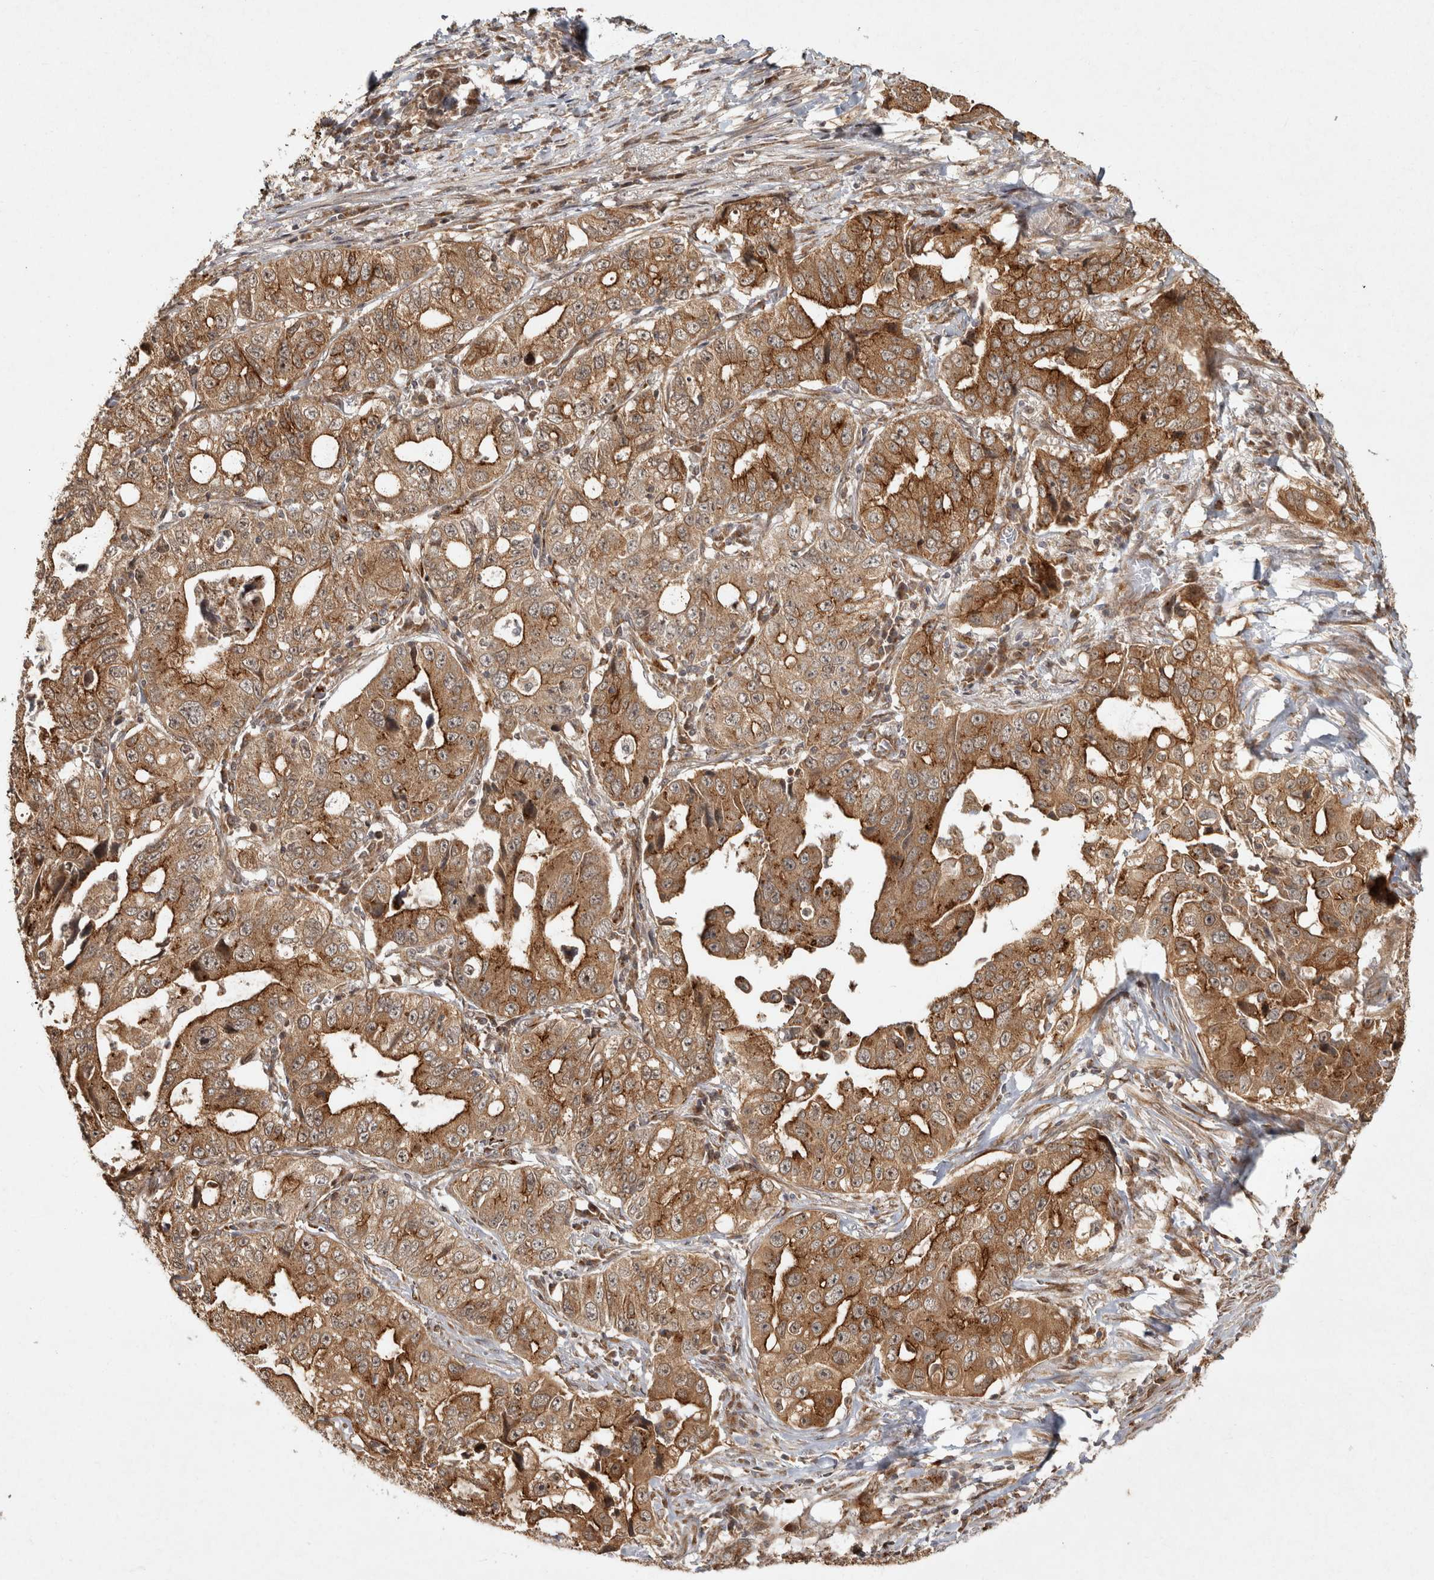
{"staining": {"intensity": "moderate", "quantity": ">75%", "location": "cytoplasmic/membranous"}, "tissue": "lung cancer", "cell_type": "Tumor cells", "image_type": "cancer", "snomed": [{"axis": "morphology", "description": "Adenocarcinoma, NOS"}, {"axis": "topography", "description": "Lung"}], "caption": "An immunohistochemistry (IHC) micrograph of tumor tissue is shown. Protein staining in brown highlights moderate cytoplasmic/membranous positivity in lung adenocarcinoma within tumor cells.", "gene": "CAMSAP2", "patient": {"sex": "female", "age": 51}}